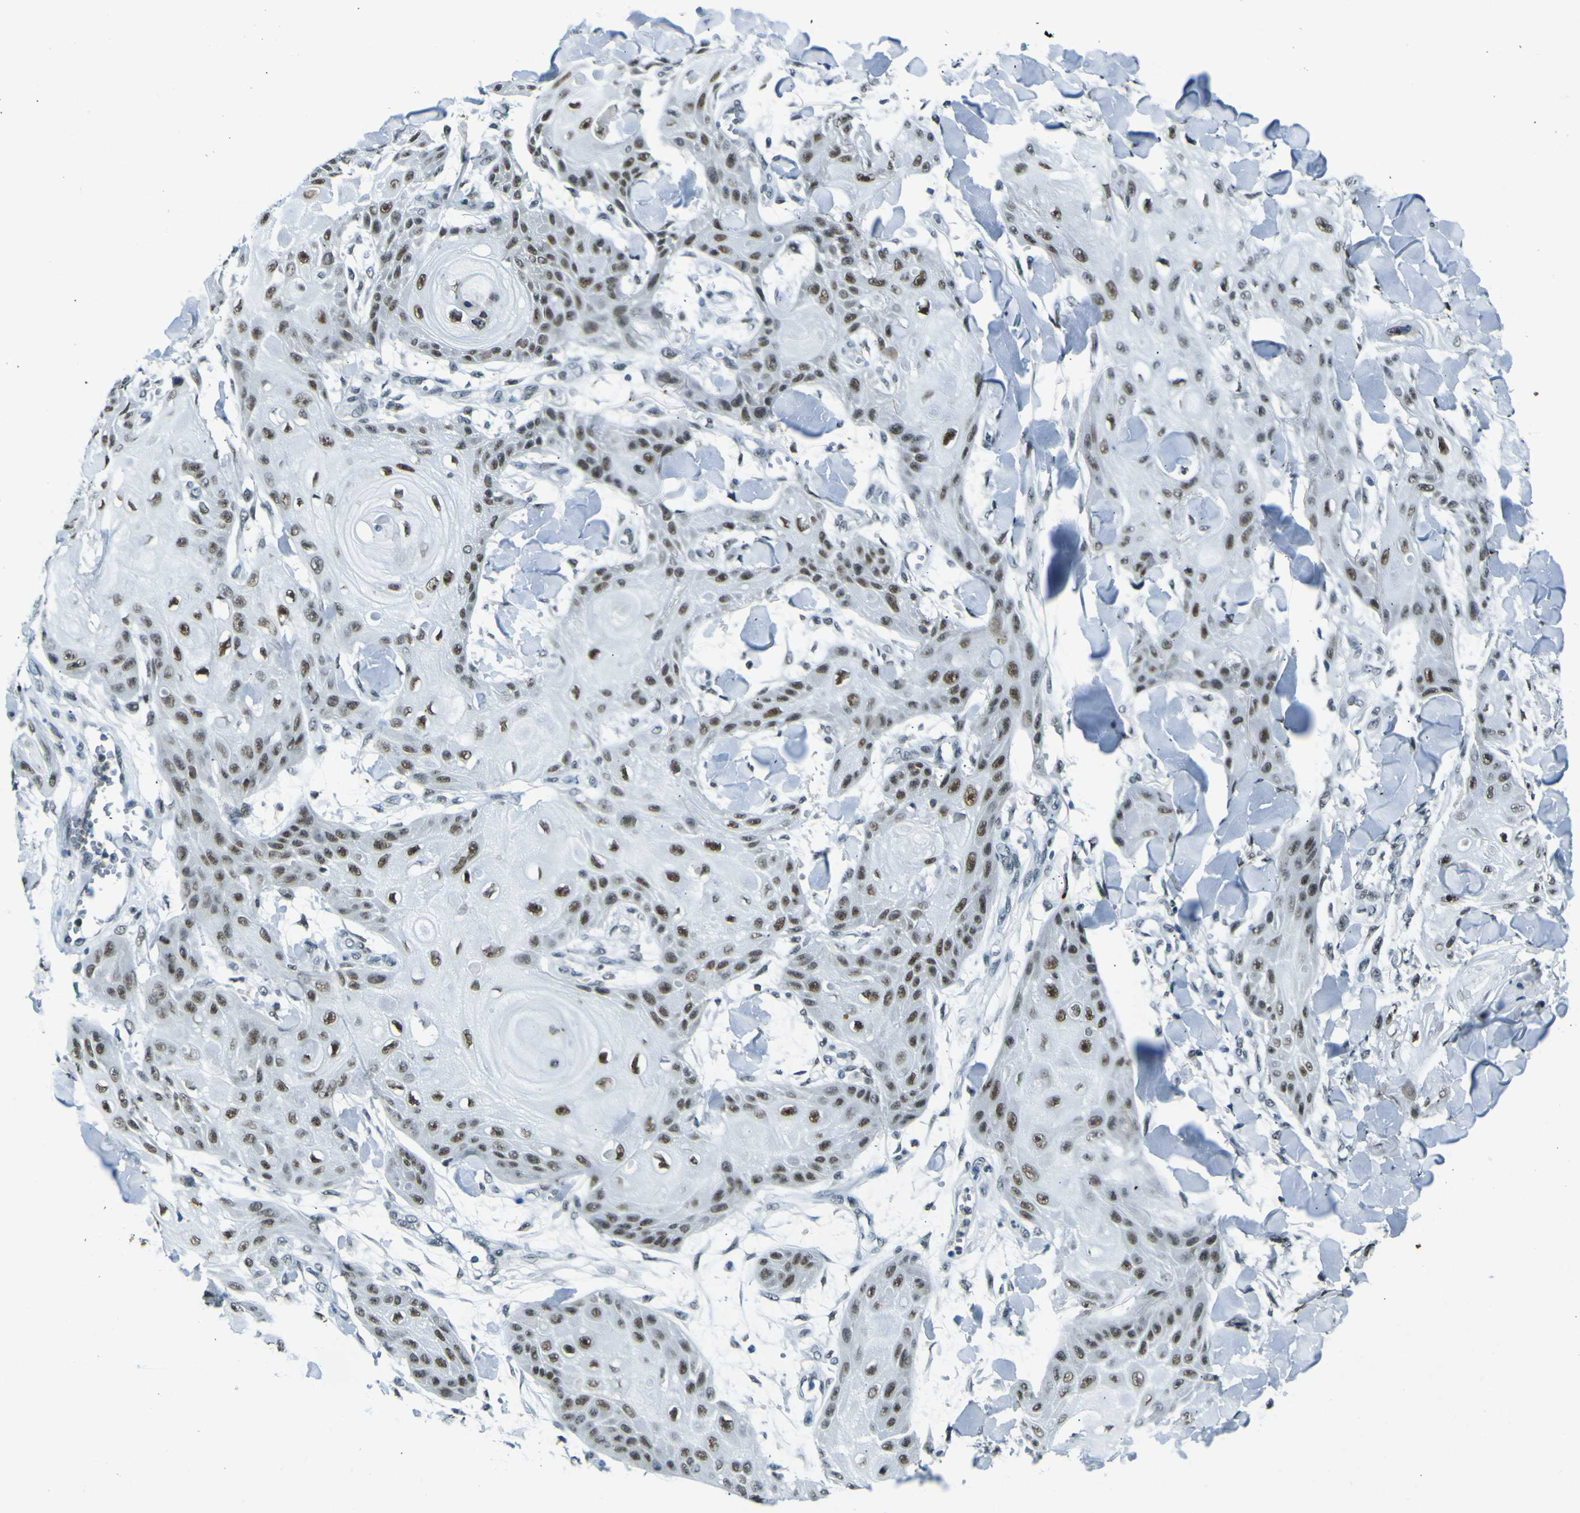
{"staining": {"intensity": "moderate", "quantity": ">75%", "location": "nuclear"}, "tissue": "skin cancer", "cell_type": "Tumor cells", "image_type": "cancer", "snomed": [{"axis": "morphology", "description": "Squamous cell carcinoma, NOS"}, {"axis": "topography", "description": "Skin"}], "caption": "The image demonstrates immunohistochemical staining of squamous cell carcinoma (skin). There is moderate nuclear expression is seen in approximately >75% of tumor cells.", "gene": "CEBPG", "patient": {"sex": "male", "age": 74}}